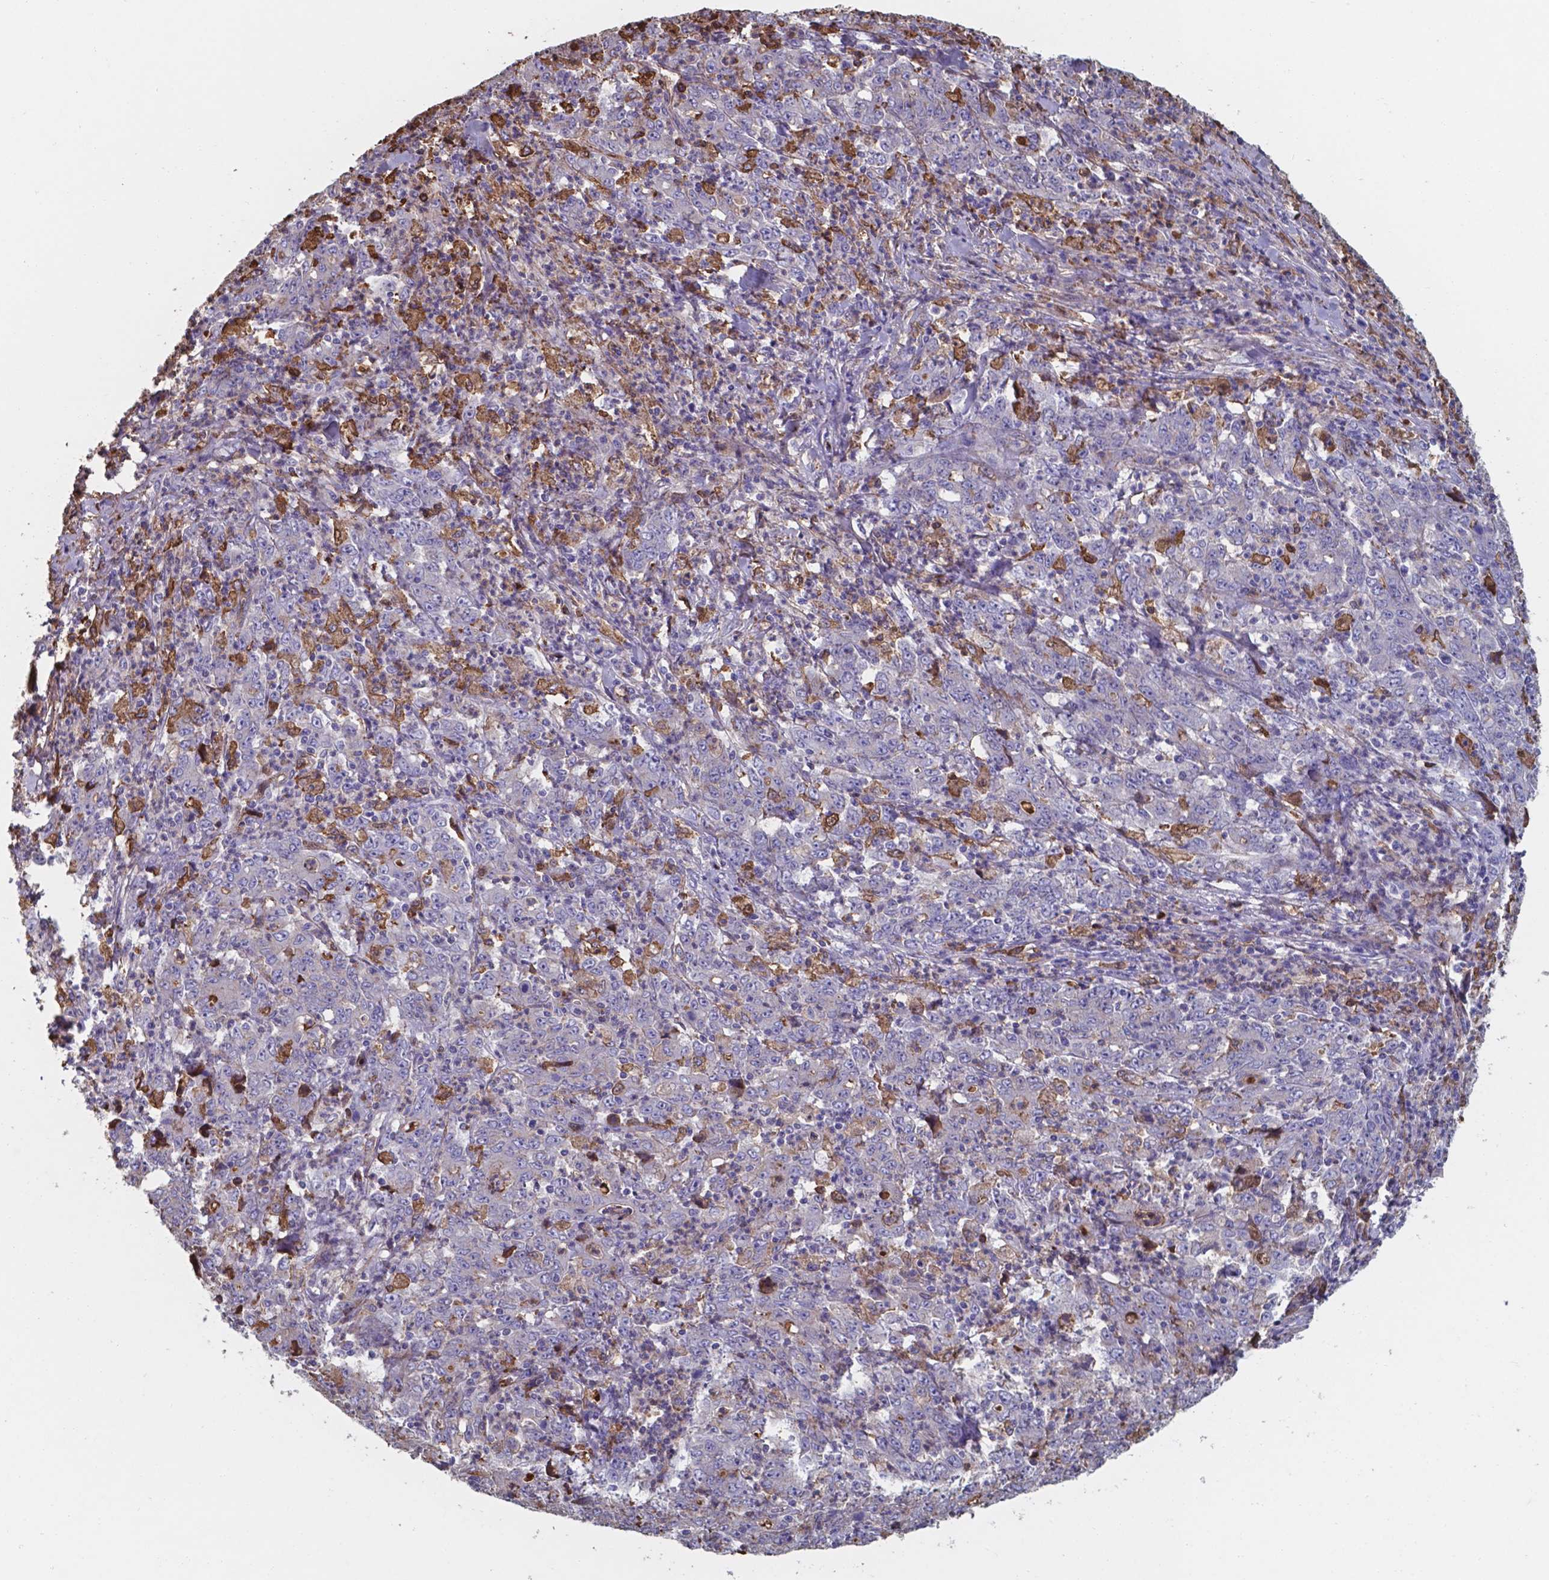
{"staining": {"intensity": "negative", "quantity": "none", "location": "none"}, "tissue": "stomach cancer", "cell_type": "Tumor cells", "image_type": "cancer", "snomed": [{"axis": "morphology", "description": "Adenocarcinoma, NOS"}, {"axis": "topography", "description": "Stomach, lower"}], "caption": "Immunohistochemistry image of human adenocarcinoma (stomach) stained for a protein (brown), which reveals no positivity in tumor cells.", "gene": "SERPINA1", "patient": {"sex": "female", "age": 71}}